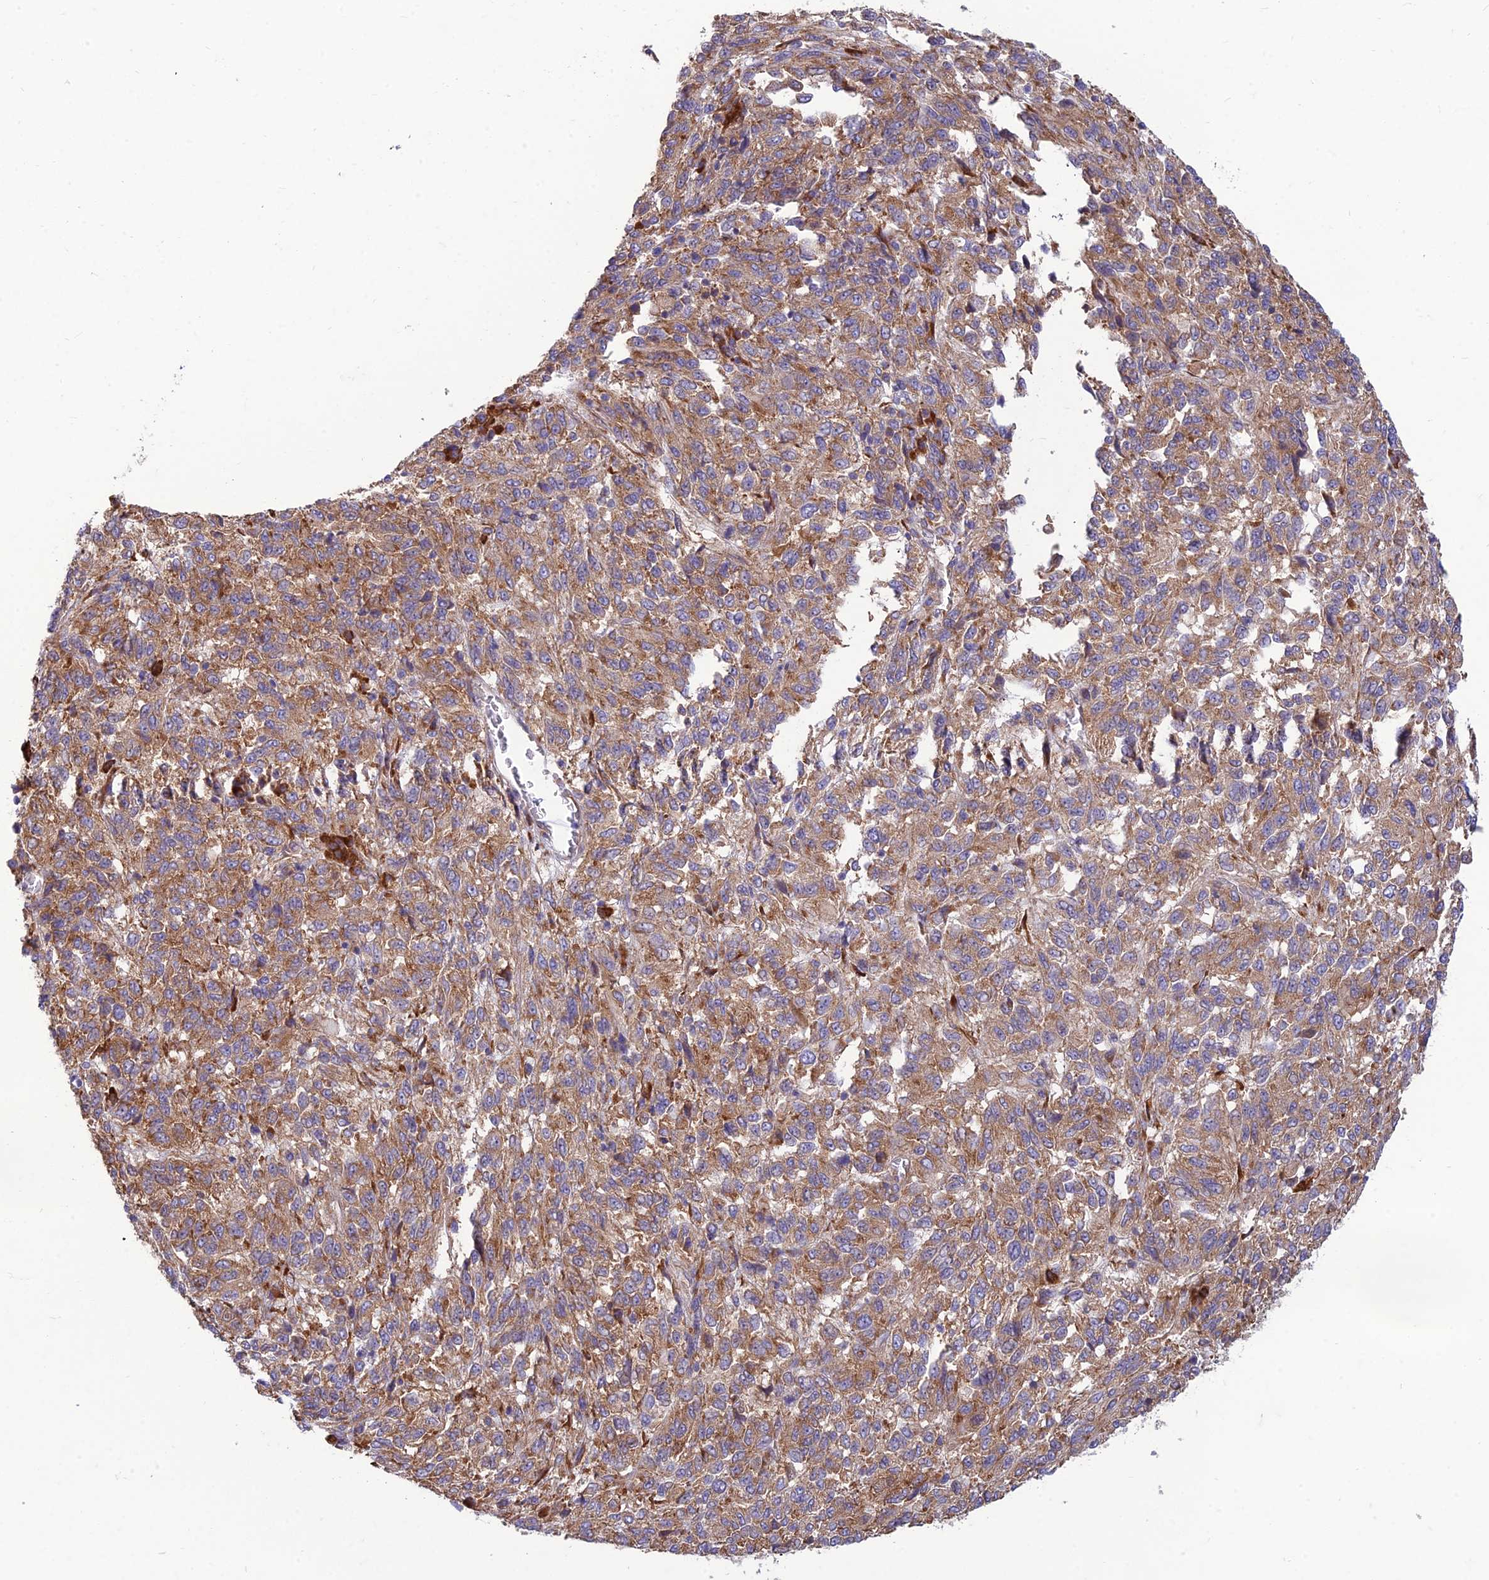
{"staining": {"intensity": "moderate", "quantity": ">75%", "location": "cytoplasmic/membranous"}, "tissue": "melanoma", "cell_type": "Tumor cells", "image_type": "cancer", "snomed": [{"axis": "morphology", "description": "Malignant melanoma, Metastatic site"}, {"axis": "topography", "description": "Lung"}], "caption": "Protein expression analysis of human malignant melanoma (metastatic site) reveals moderate cytoplasmic/membranous staining in about >75% of tumor cells. The staining was performed using DAB to visualize the protein expression in brown, while the nuclei were stained in blue with hematoxylin (Magnification: 20x).", "gene": "RPL17-C18orf32", "patient": {"sex": "male", "age": 64}}